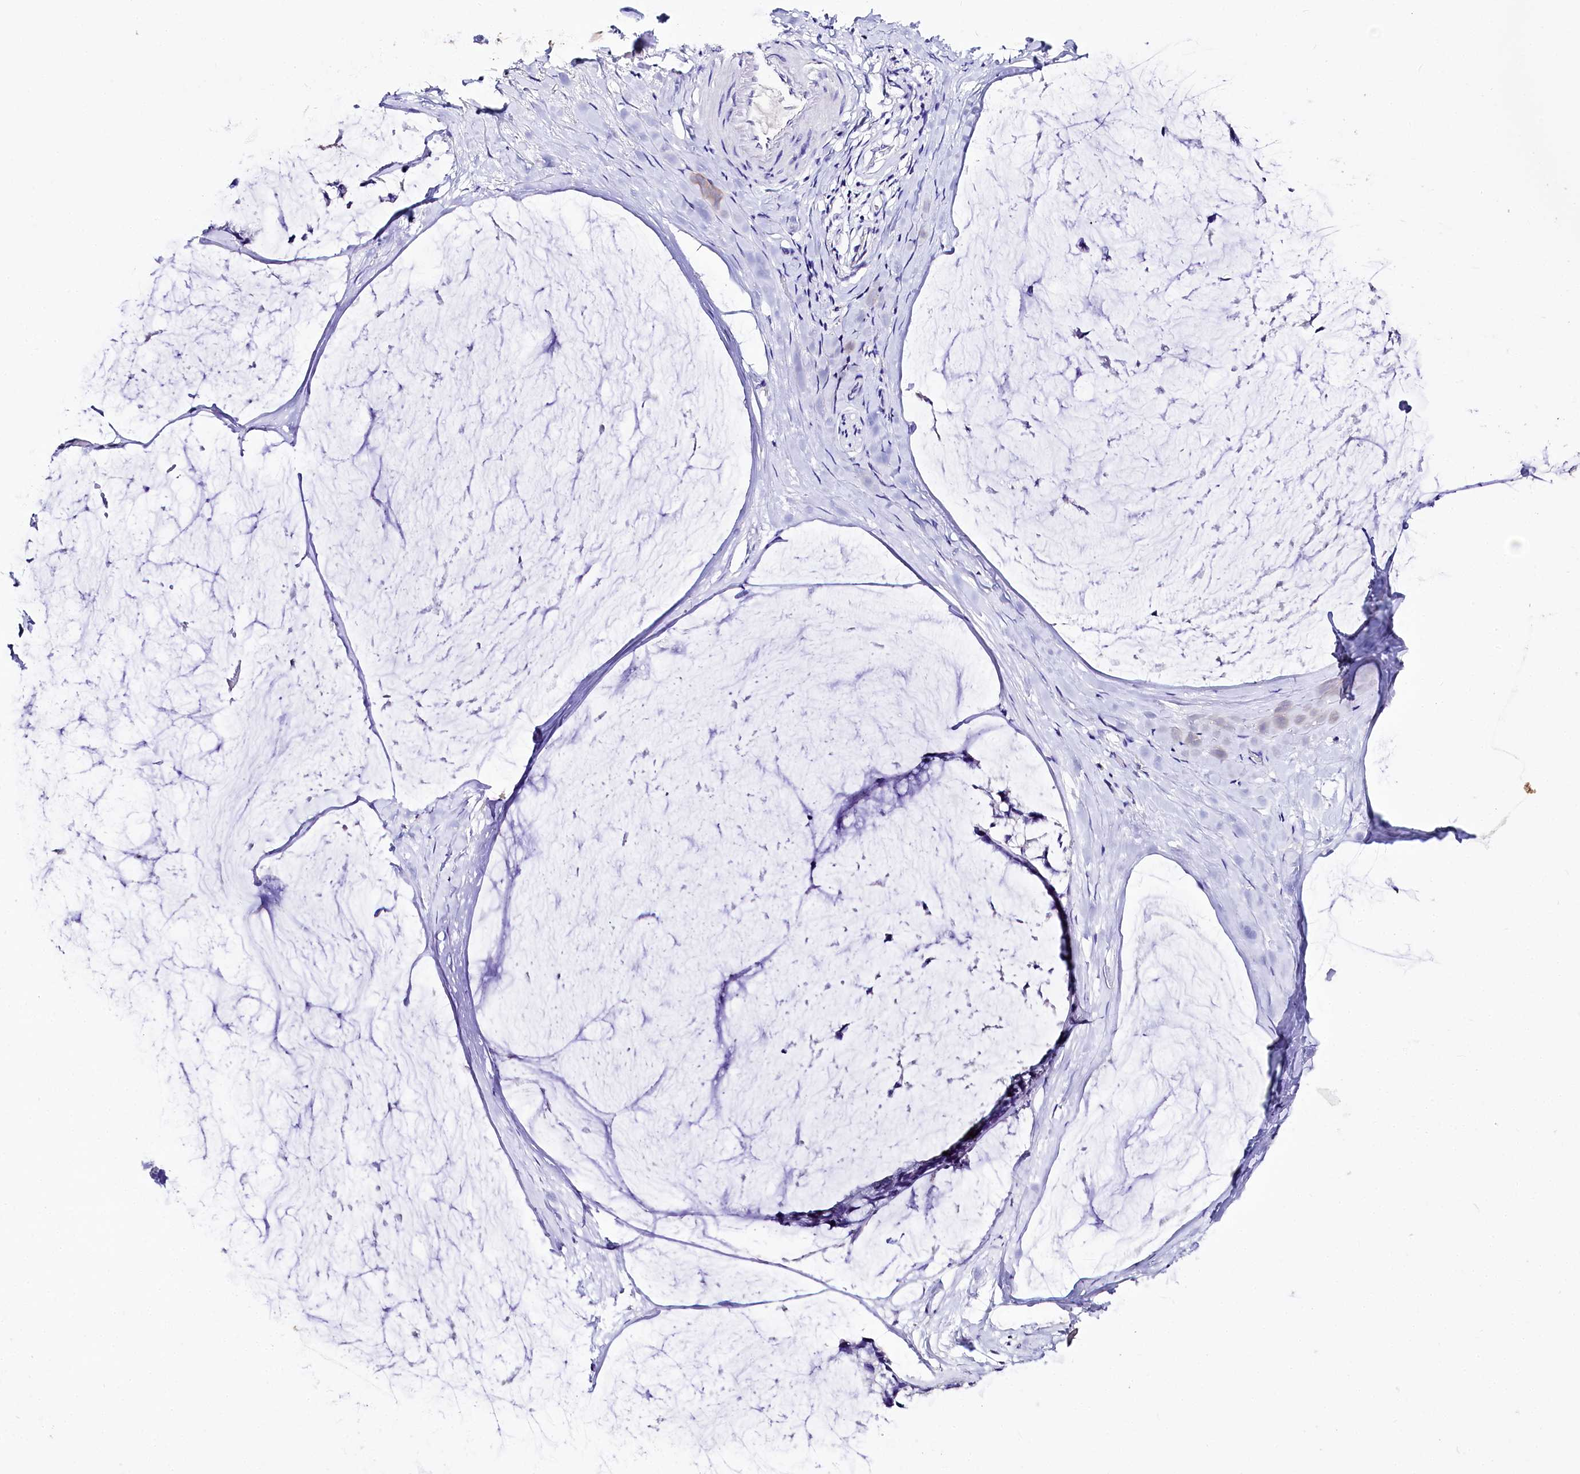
{"staining": {"intensity": "negative", "quantity": "none", "location": "none"}, "tissue": "ovarian cancer", "cell_type": "Tumor cells", "image_type": "cancer", "snomed": [{"axis": "morphology", "description": "Cystadenocarcinoma, mucinous, NOS"}, {"axis": "topography", "description": "Ovary"}], "caption": "The micrograph demonstrates no staining of tumor cells in ovarian cancer.", "gene": "A2ML1", "patient": {"sex": "female", "age": 39}}